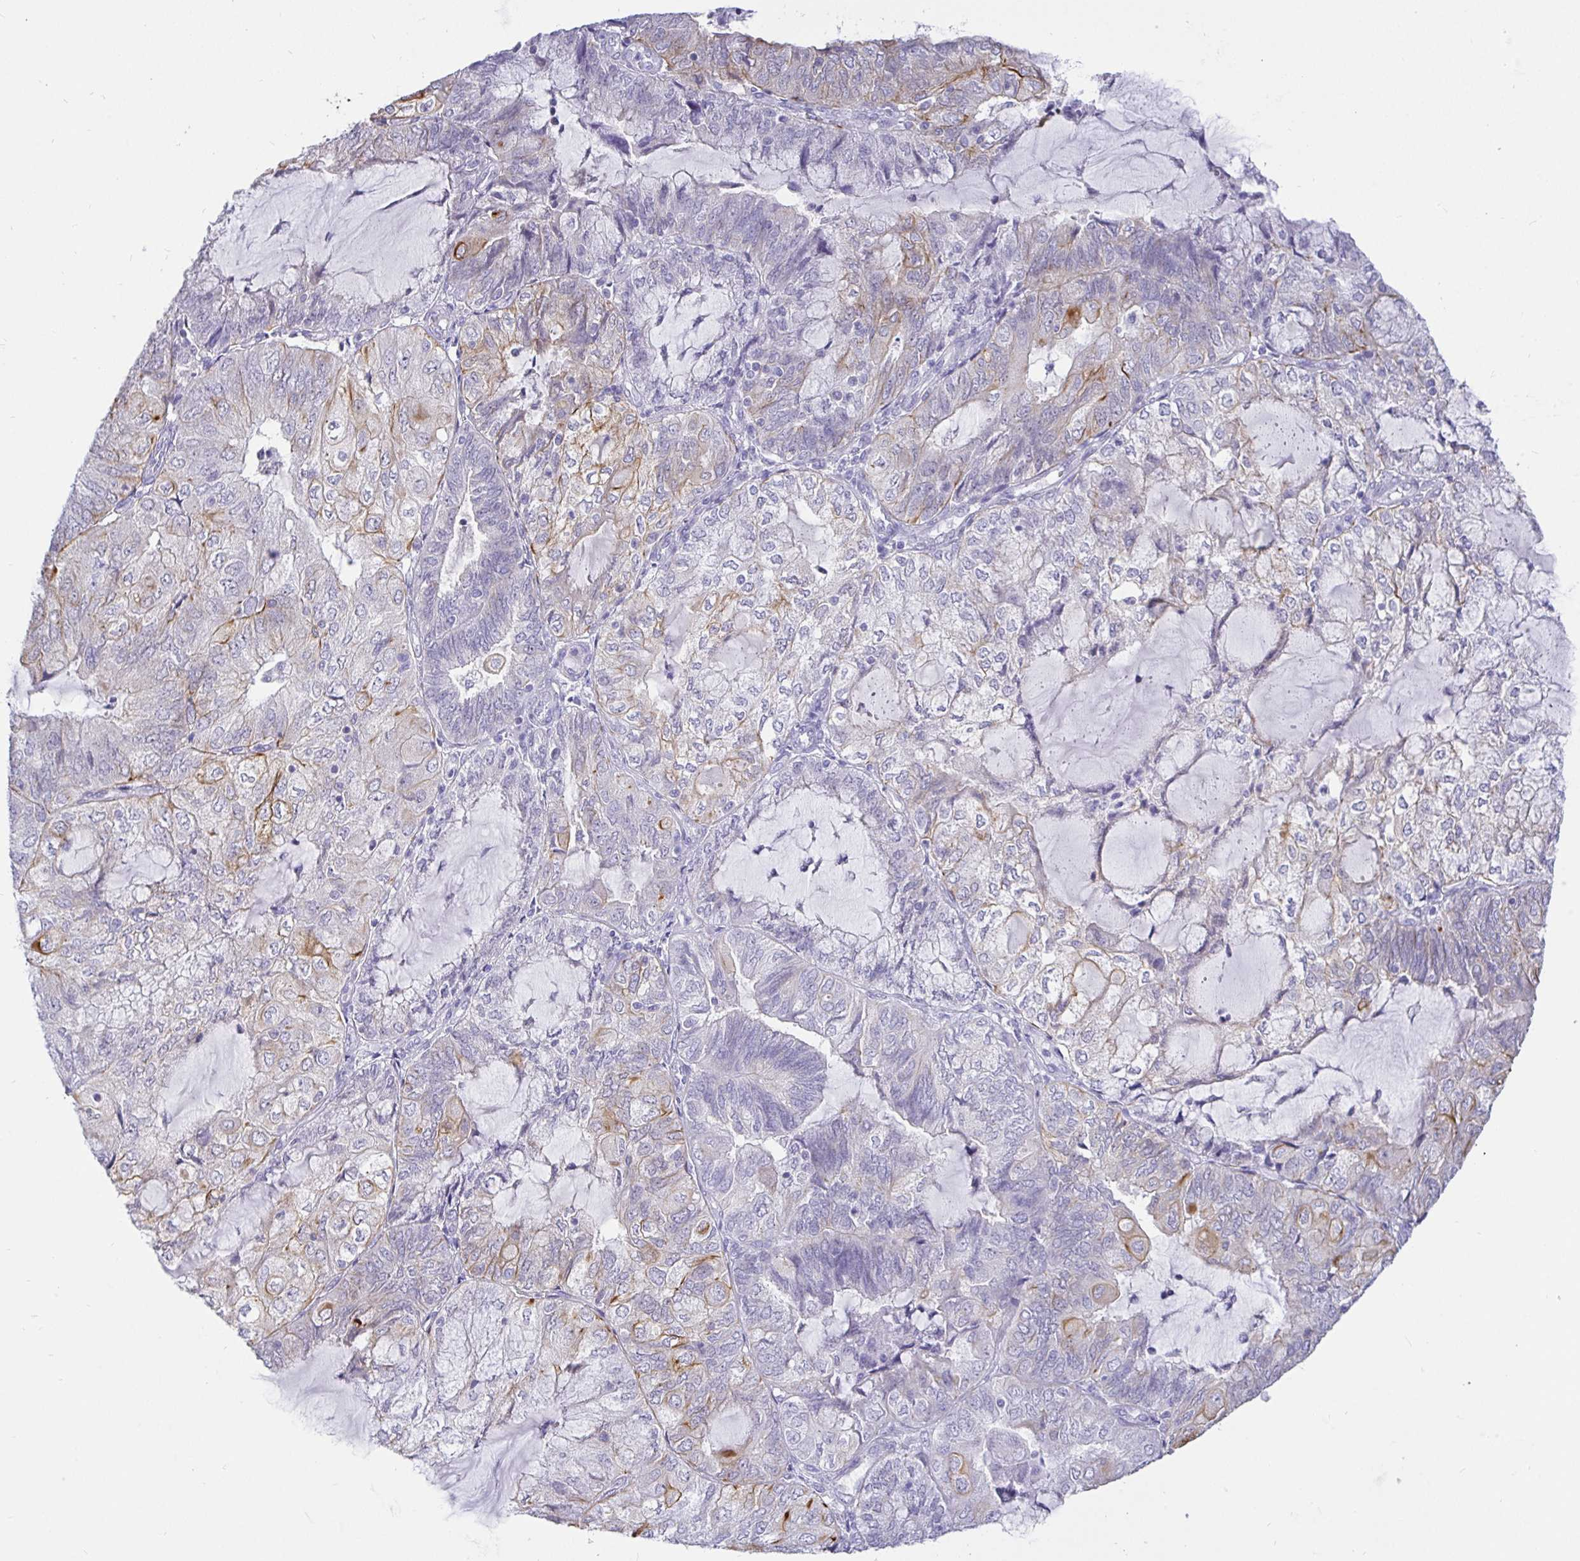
{"staining": {"intensity": "moderate", "quantity": "<25%", "location": "cytoplasmic/membranous"}, "tissue": "endometrial cancer", "cell_type": "Tumor cells", "image_type": "cancer", "snomed": [{"axis": "morphology", "description": "Adenocarcinoma, NOS"}, {"axis": "topography", "description": "Endometrium"}], "caption": "Human adenocarcinoma (endometrial) stained for a protein (brown) displays moderate cytoplasmic/membranous positive positivity in about <25% of tumor cells.", "gene": "EZHIP", "patient": {"sex": "female", "age": 81}}